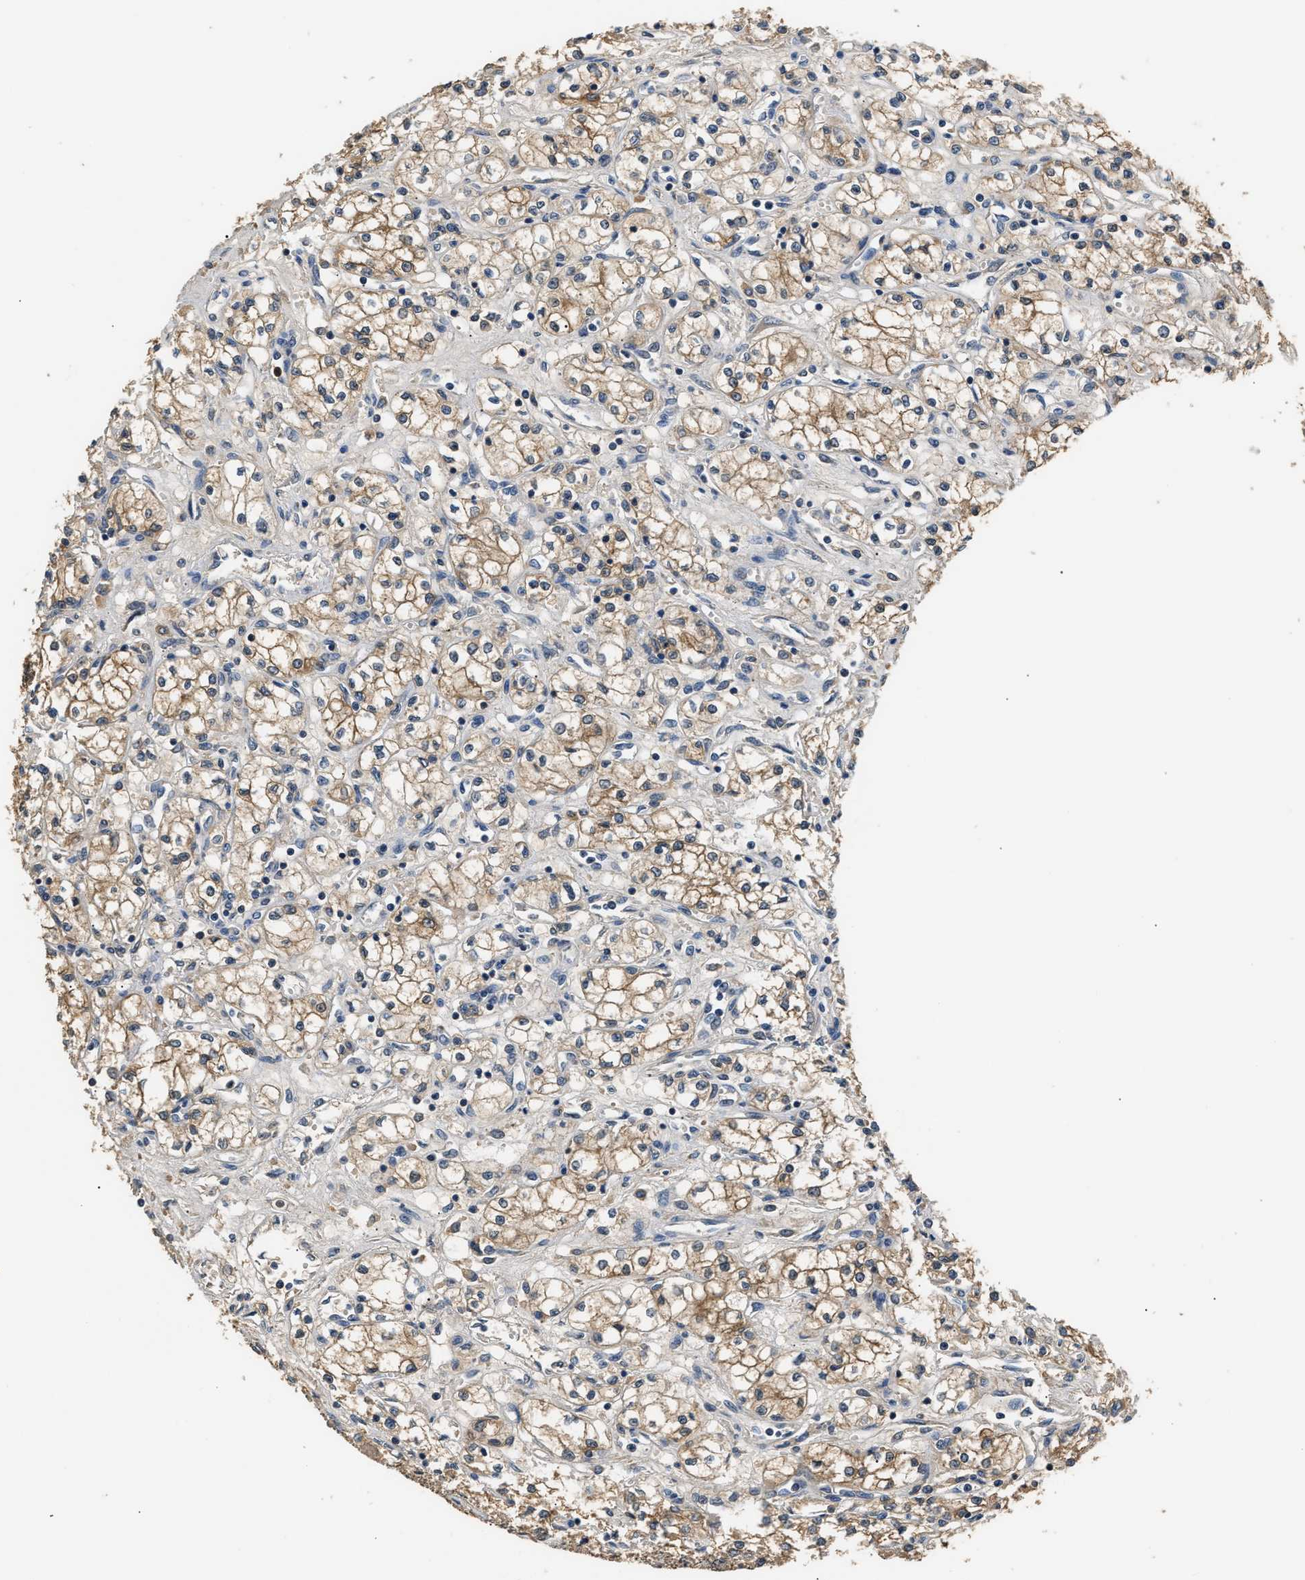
{"staining": {"intensity": "weak", "quantity": ">75%", "location": "cytoplasmic/membranous"}, "tissue": "renal cancer", "cell_type": "Tumor cells", "image_type": "cancer", "snomed": [{"axis": "morphology", "description": "Adenocarcinoma, NOS"}, {"axis": "topography", "description": "Kidney"}], "caption": "Immunohistochemical staining of renal adenocarcinoma shows weak cytoplasmic/membranous protein positivity in about >75% of tumor cells.", "gene": "GPI", "patient": {"sex": "male", "age": 59}}